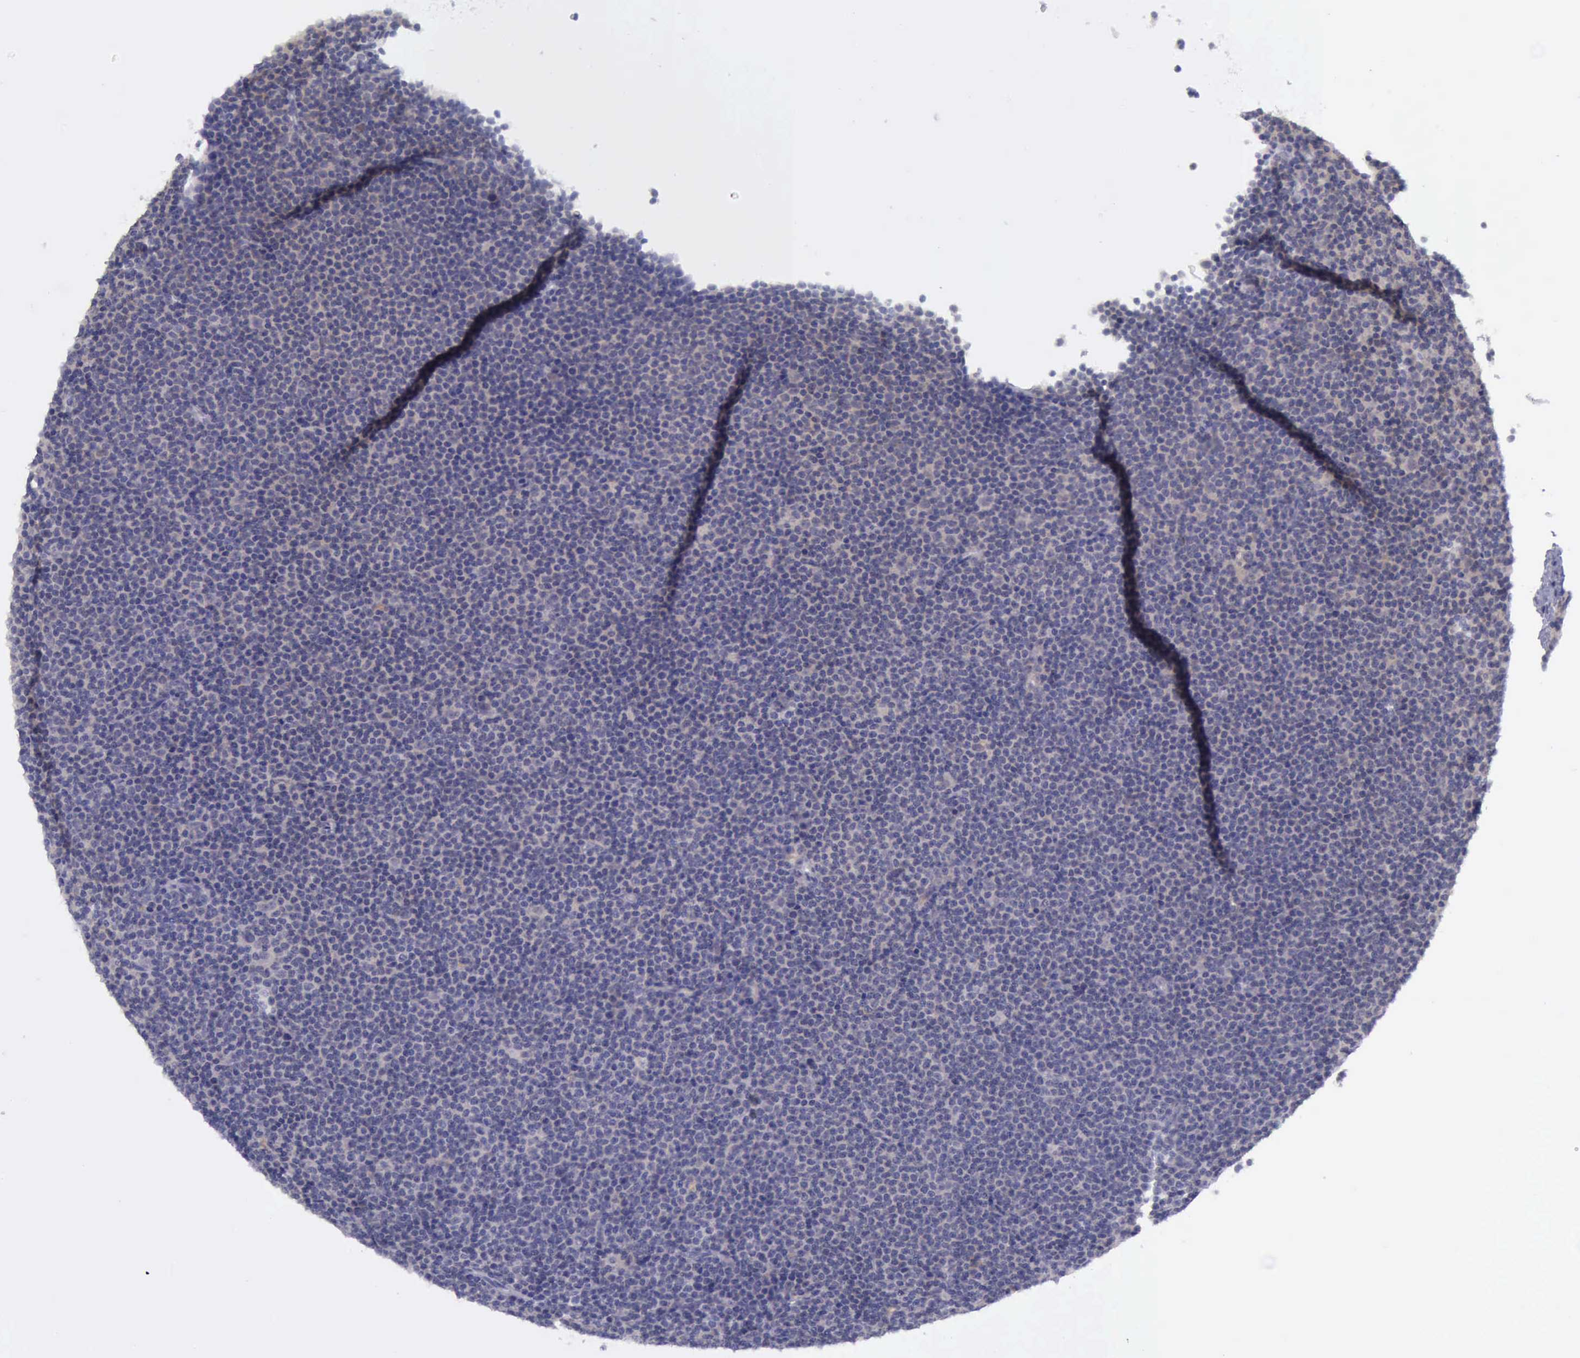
{"staining": {"intensity": "weak", "quantity": "25%-75%", "location": "cytoplasmic/membranous"}, "tissue": "lymphoma", "cell_type": "Tumor cells", "image_type": "cancer", "snomed": [{"axis": "morphology", "description": "Malignant lymphoma, non-Hodgkin's type, Low grade"}, {"axis": "topography", "description": "Lymph node"}], "caption": "Protein analysis of lymphoma tissue shows weak cytoplasmic/membranous staining in about 25%-75% of tumor cells. Nuclei are stained in blue.", "gene": "ARNT2", "patient": {"sex": "female", "age": 69}}